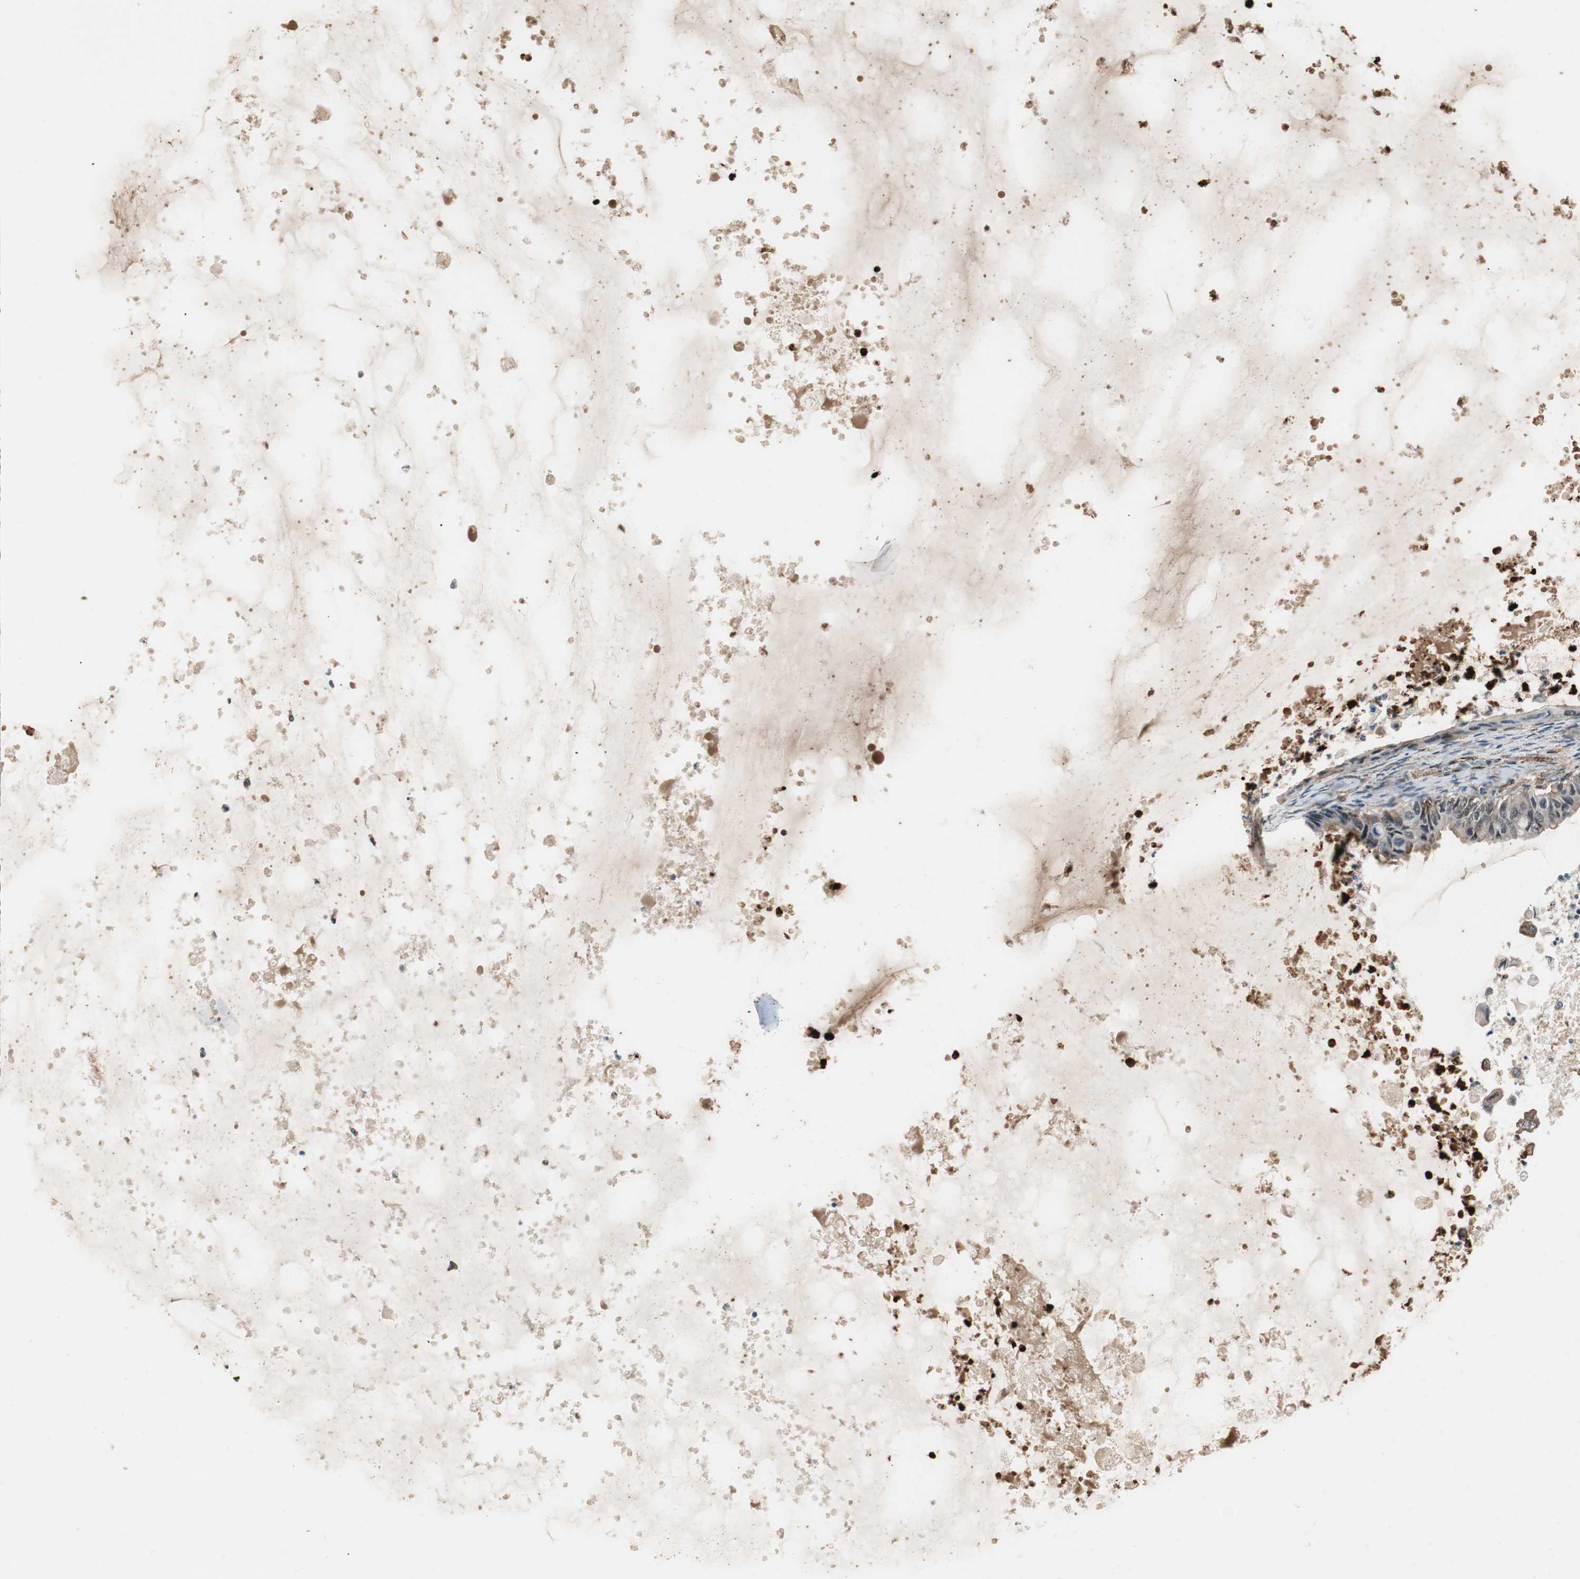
{"staining": {"intensity": "weak", "quantity": "25%-75%", "location": "cytoplasmic/membranous"}, "tissue": "ovarian cancer", "cell_type": "Tumor cells", "image_type": "cancer", "snomed": [{"axis": "morphology", "description": "Cystadenocarcinoma, mucinous, NOS"}, {"axis": "topography", "description": "Ovary"}], "caption": "This histopathology image reveals ovarian mucinous cystadenocarcinoma stained with immunohistochemistry to label a protein in brown. The cytoplasmic/membranous of tumor cells show weak positivity for the protein. Nuclei are counter-stained blue.", "gene": "PTPN11", "patient": {"sex": "female", "age": 80}}